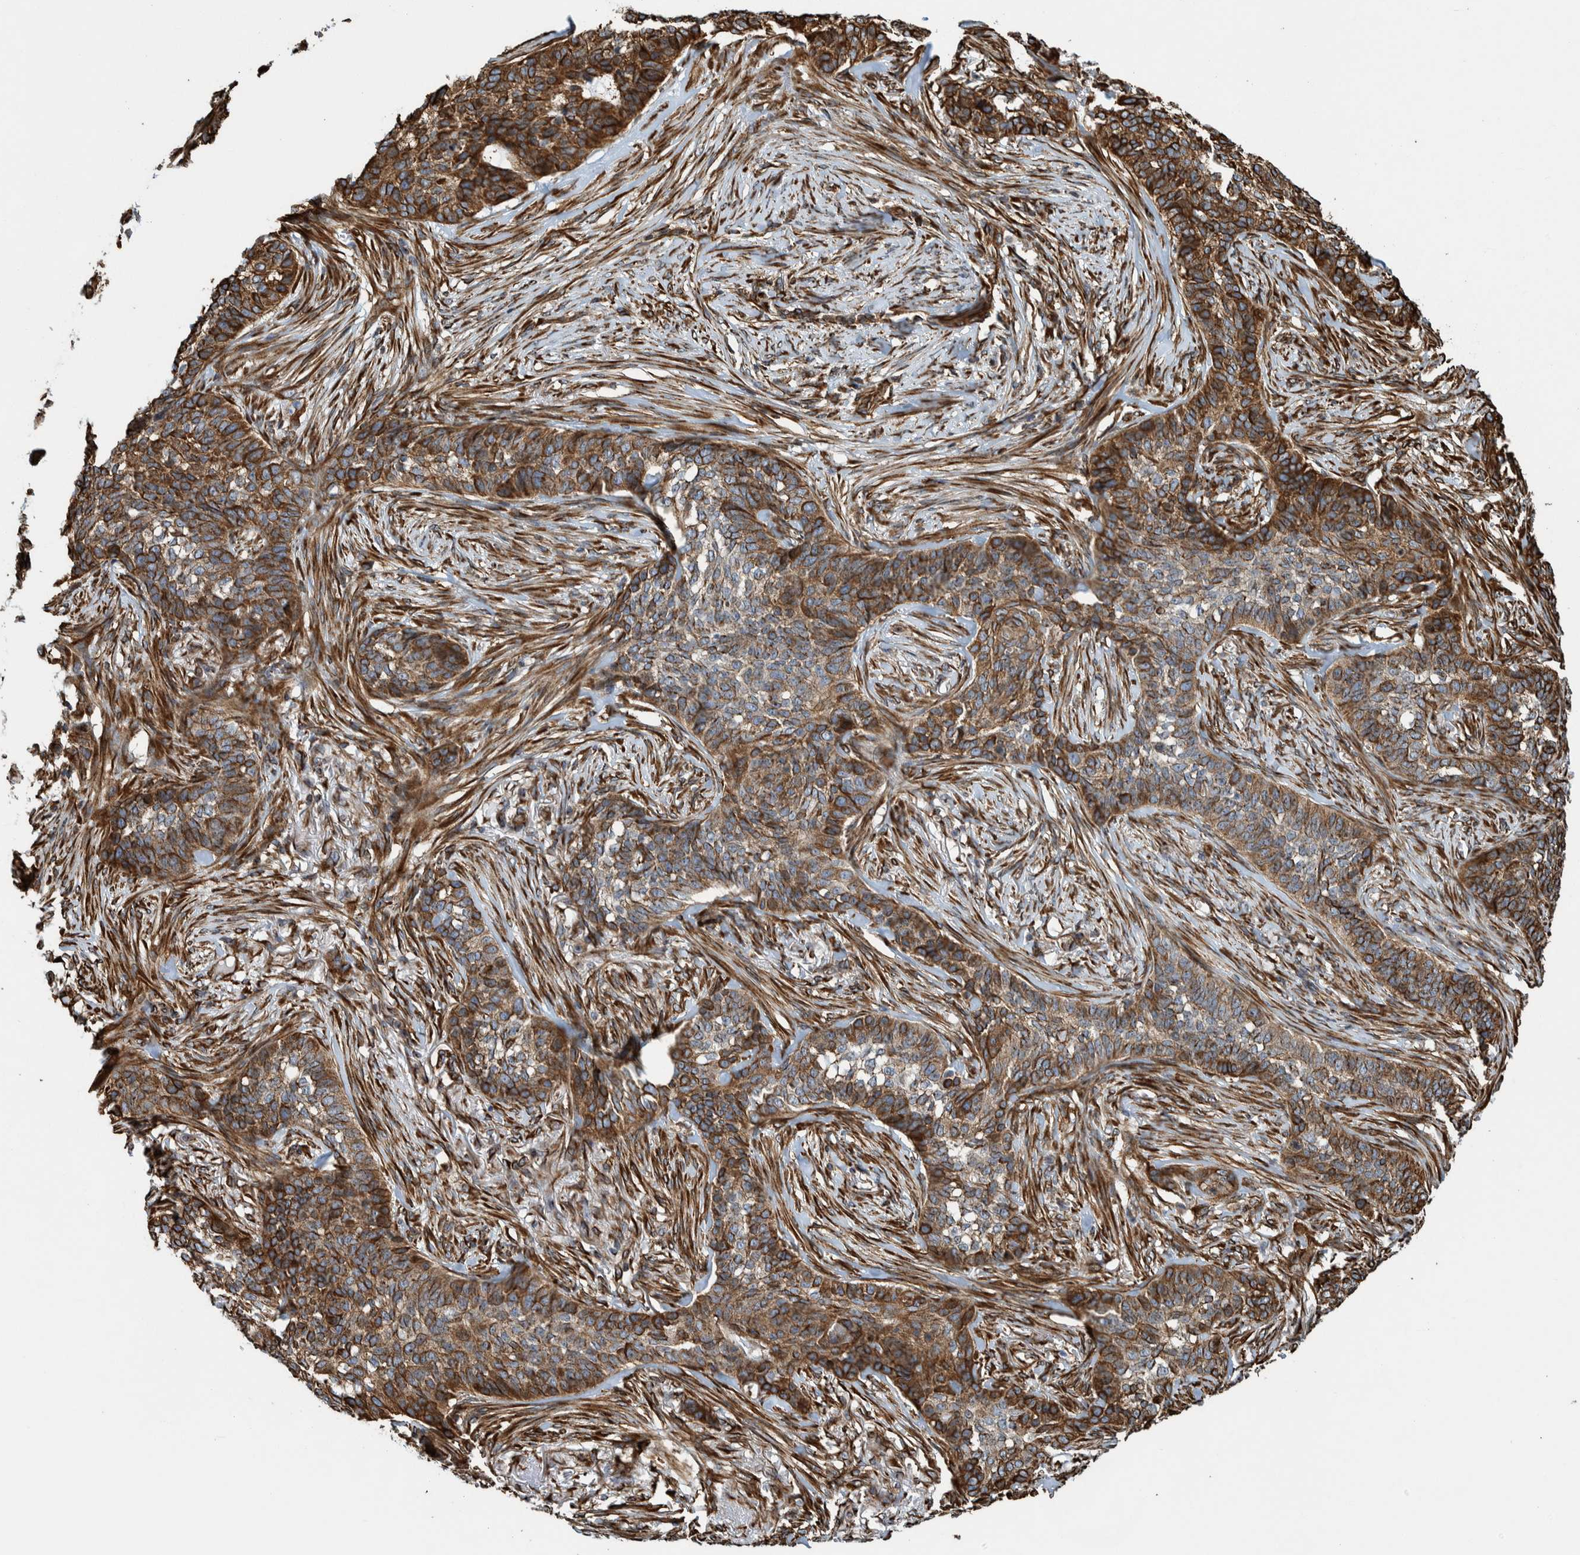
{"staining": {"intensity": "strong", "quantity": ">75%", "location": "cytoplasmic/membranous"}, "tissue": "skin cancer", "cell_type": "Tumor cells", "image_type": "cancer", "snomed": [{"axis": "morphology", "description": "Basal cell carcinoma"}, {"axis": "topography", "description": "Skin"}], "caption": "Skin cancer (basal cell carcinoma) tissue displays strong cytoplasmic/membranous positivity in approximately >75% of tumor cells Nuclei are stained in blue.", "gene": "CCDC57", "patient": {"sex": "male", "age": 85}}